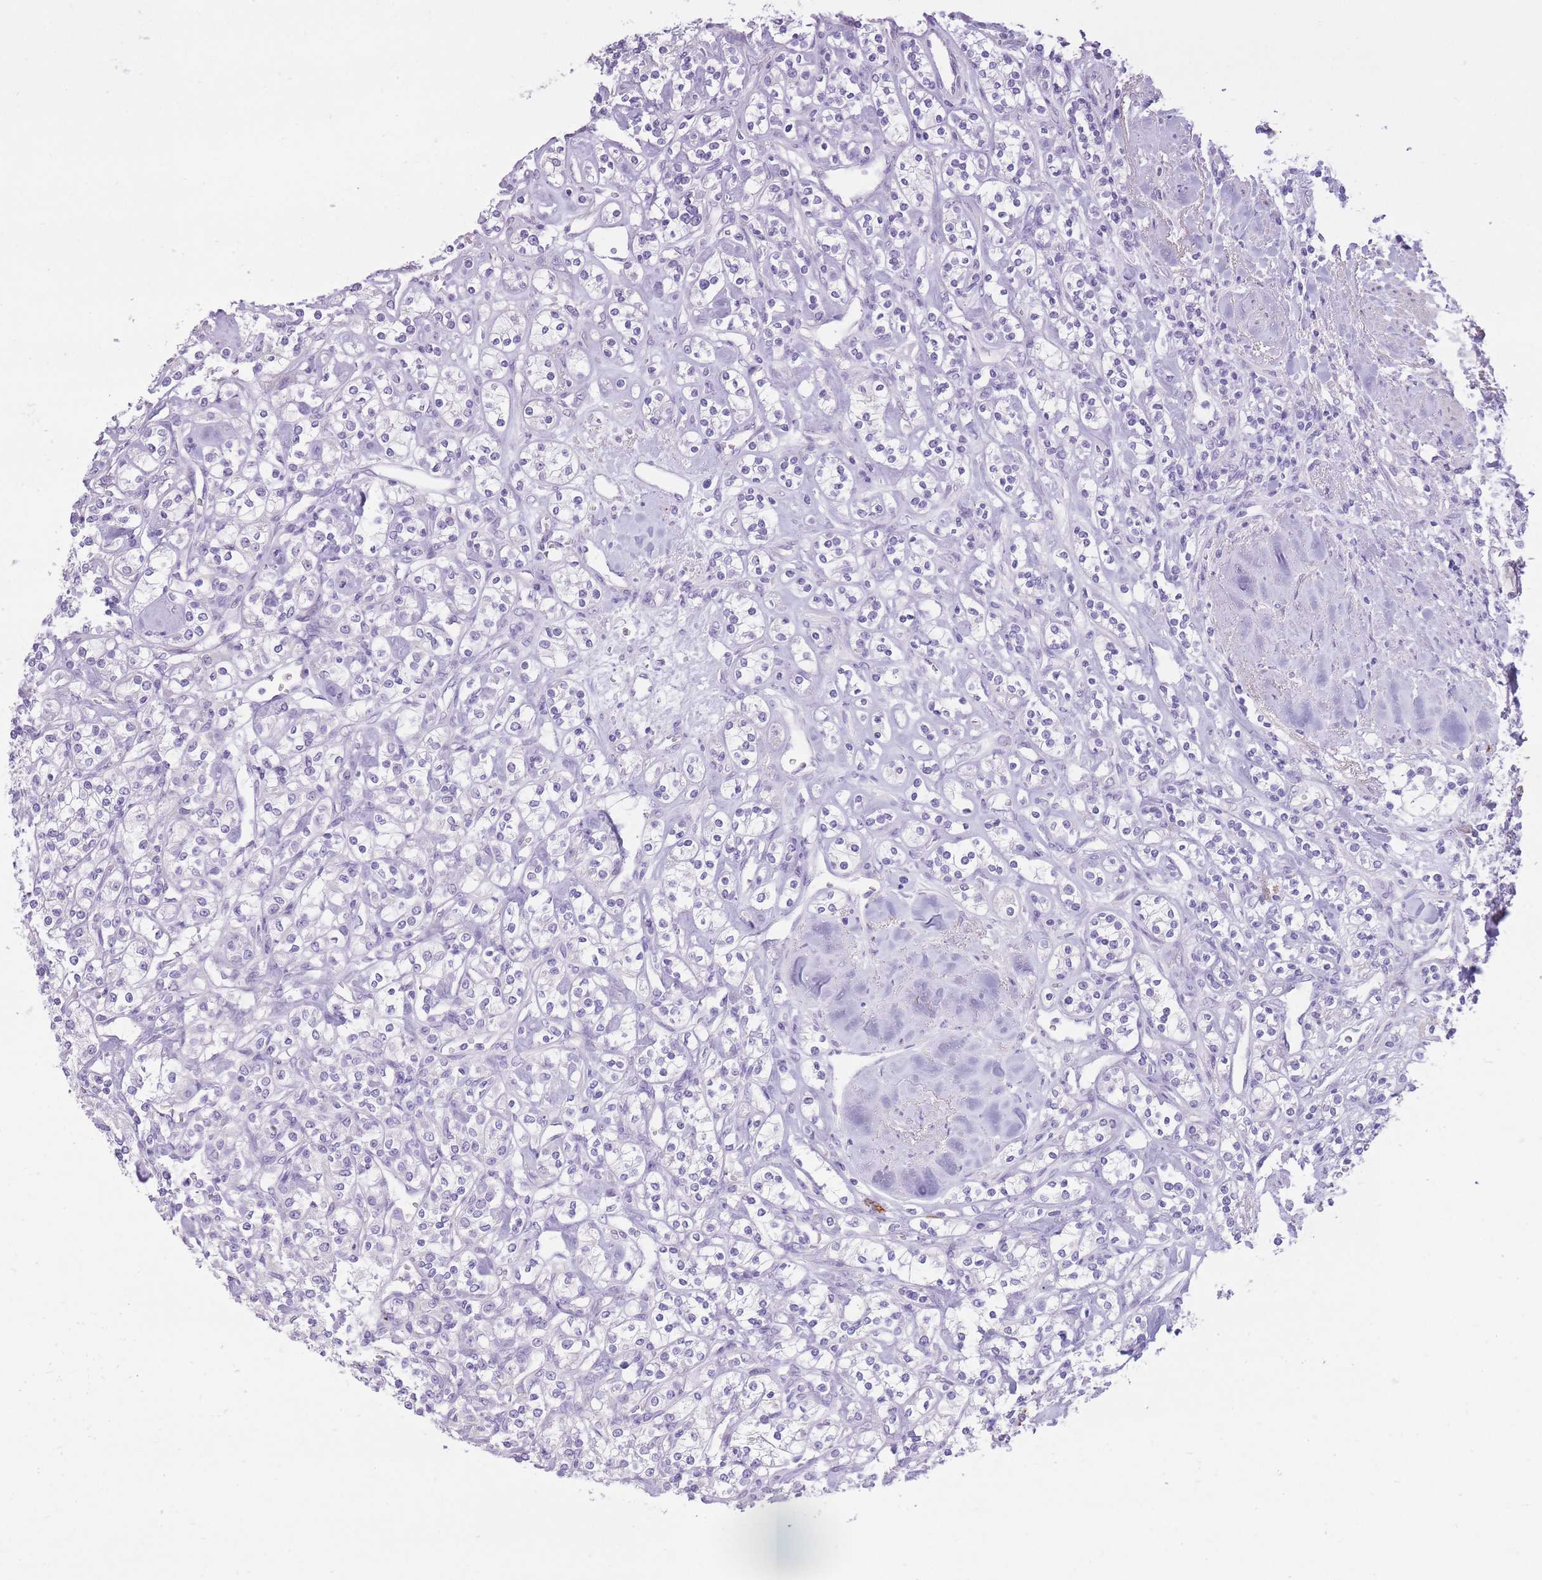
{"staining": {"intensity": "negative", "quantity": "none", "location": "none"}, "tissue": "renal cancer", "cell_type": "Tumor cells", "image_type": "cancer", "snomed": [{"axis": "morphology", "description": "Adenocarcinoma, NOS"}, {"axis": "topography", "description": "Kidney"}], "caption": "A high-resolution histopathology image shows immunohistochemistry staining of renal cancer, which reveals no significant positivity in tumor cells.", "gene": "WDR70", "patient": {"sex": "male", "age": 77}}